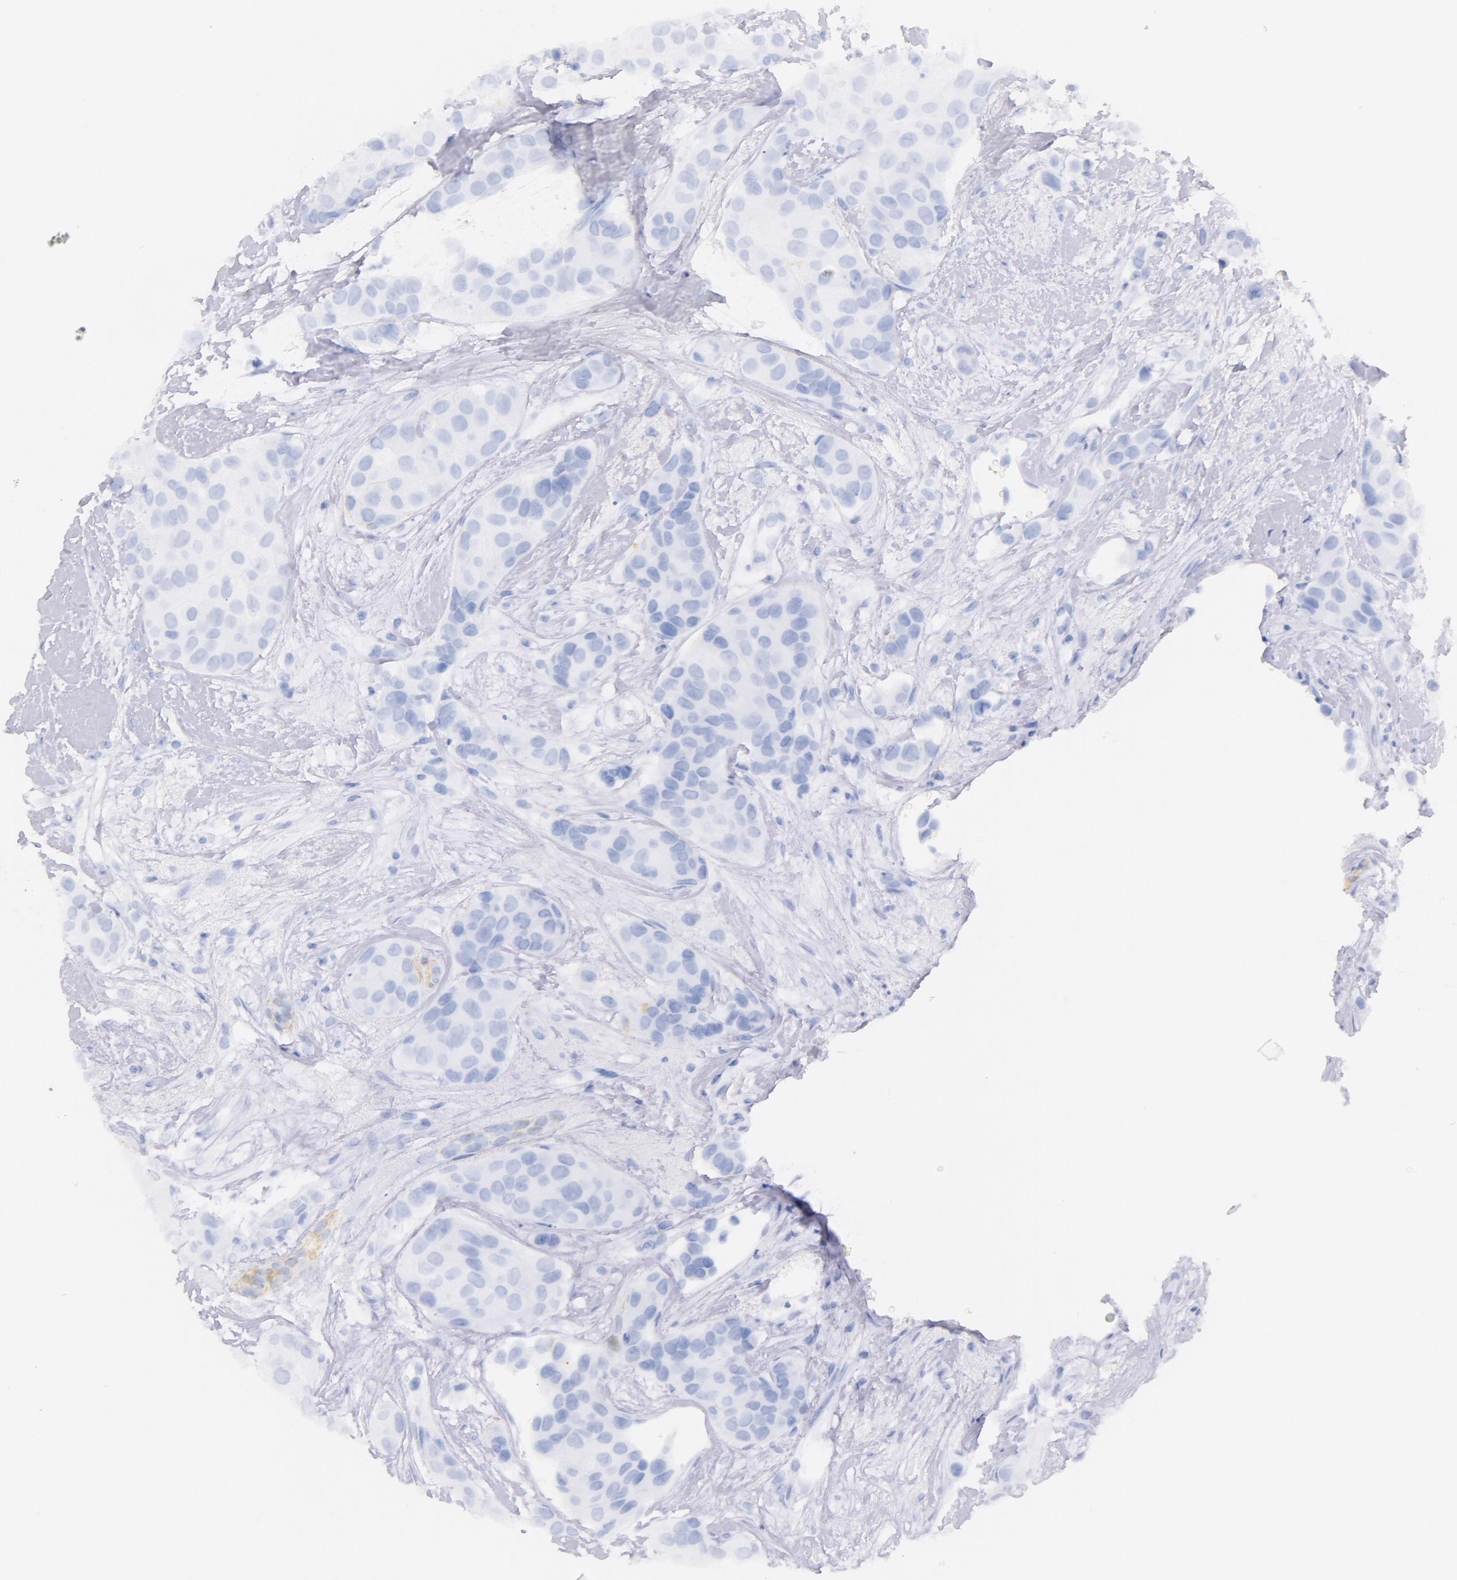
{"staining": {"intensity": "negative", "quantity": "none", "location": "none"}, "tissue": "breast cancer", "cell_type": "Tumor cells", "image_type": "cancer", "snomed": [{"axis": "morphology", "description": "Duct carcinoma"}, {"axis": "topography", "description": "Breast"}], "caption": "The histopathology image demonstrates no significant staining in tumor cells of breast cancer (intraductal carcinoma).", "gene": "CD44", "patient": {"sex": "female", "age": 68}}